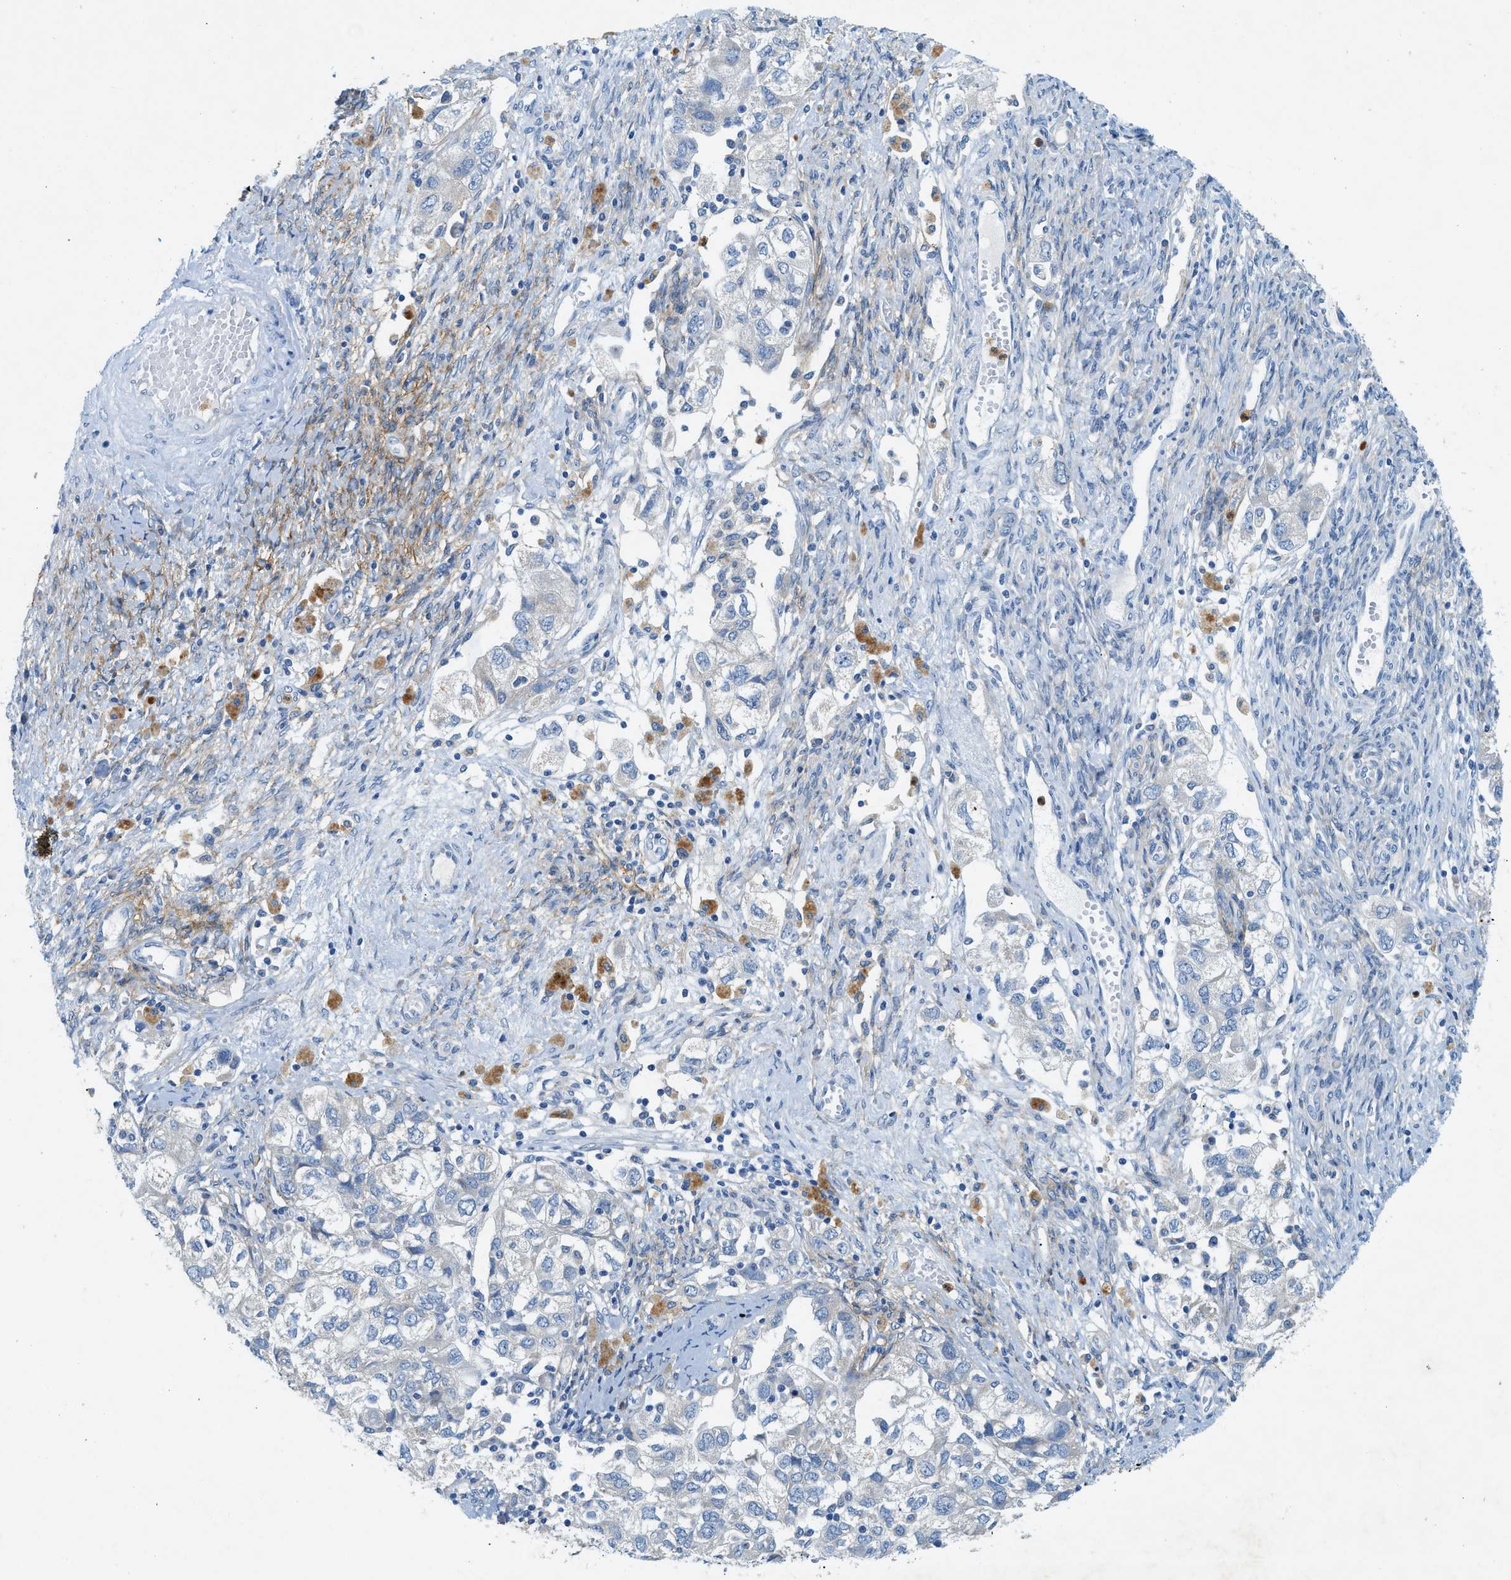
{"staining": {"intensity": "negative", "quantity": "none", "location": "none"}, "tissue": "ovarian cancer", "cell_type": "Tumor cells", "image_type": "cancer", "snomed": [{"axis": "morphology", "description": "Carcinoma, NOS"}, {"axis": "morphology", "description": "Cystadenocarcinoma, serous, NOS"}, {"axis": "topography", "description": "Ovary"}], "caption": "This micrograph is of carcinoma (ovarian) stained with immunohistochemistry (IHC) to label a protein in brown with the nuclei are counter-stained blue. There is no expression in tumor cells.", "gene": "ZDHHC13", "patient": {"sex": "female", "age": 69}}